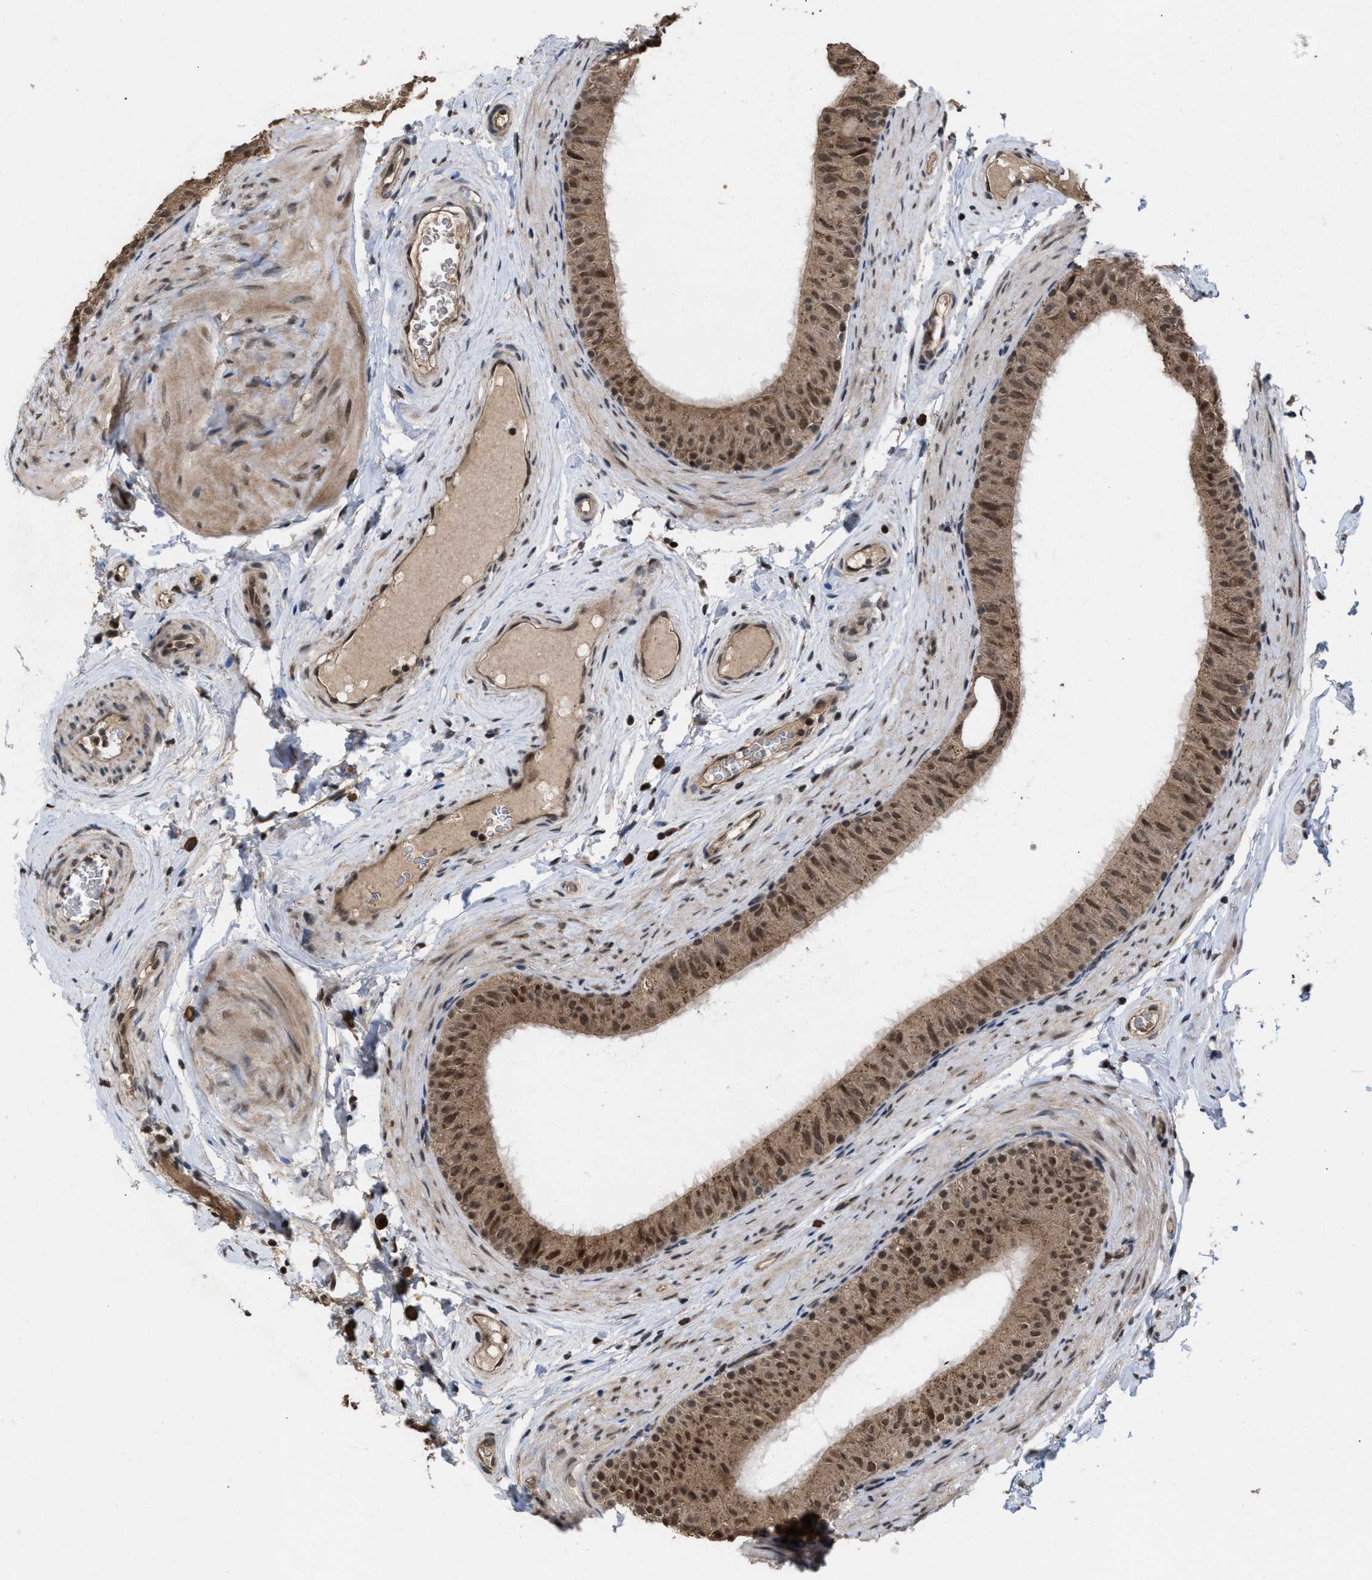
{"staining": {"intensity": "moderate", "quantity": ">75%", "location": "cytoplasmic/membranous,nuclear"}, "tissue": "epididymis", "cell_type": "Glandular cells", "image_type": "normal", "snomed": [{"axis": "morphology", "description": "Normal tissue, NOS"}, {"axis": "topography", "description": "Epididymis"}], "caption": "The image exhibits a brown stain indicating the presence of a protein in the cytoplasmic/membranous,nuclear of glandular cells in epididymis. (DAB (3,3'-diaminobenzidine) IHC, brown staining for protein, blue staining for nuclei).", "gene": "C9orf78", "patient": {"sex": "male", "age": 34}}